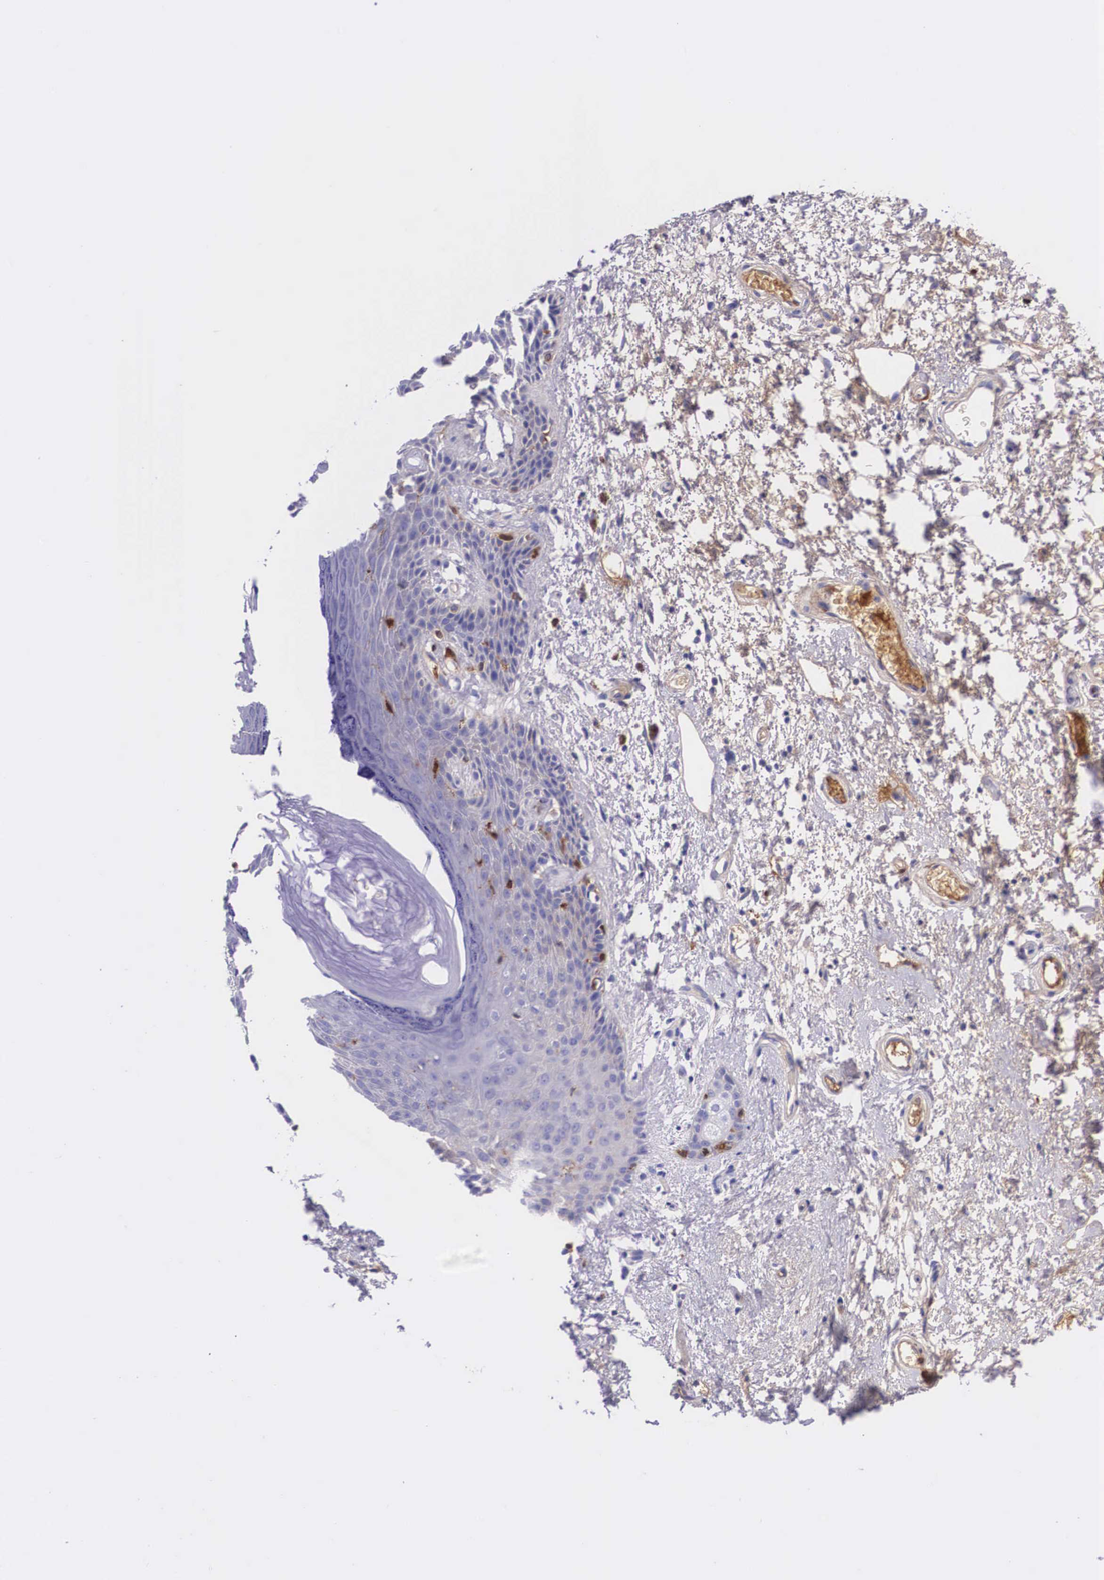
{"staining": {"intensity": "moderate", "quantity": "<25%", "location": "nuclear"}, "tissue": "skin", "cell_type": "Epidermal cells", "image_type": "normal", "snomed": [{"axis": "morphology", "description": "Normal tissue, NOS"}, {"axis": "topography", "description": "Anal"}, {"axis": "topography", "description": "Peripheral nerve tissue"}], "caption": "DAB immunohistochemical staining of benign human skin displays moderate nuclear protein staining in approximately <25% of epidermal cells.", "gene": "PLG", "patient": {"sex": "female", "age": 46}}